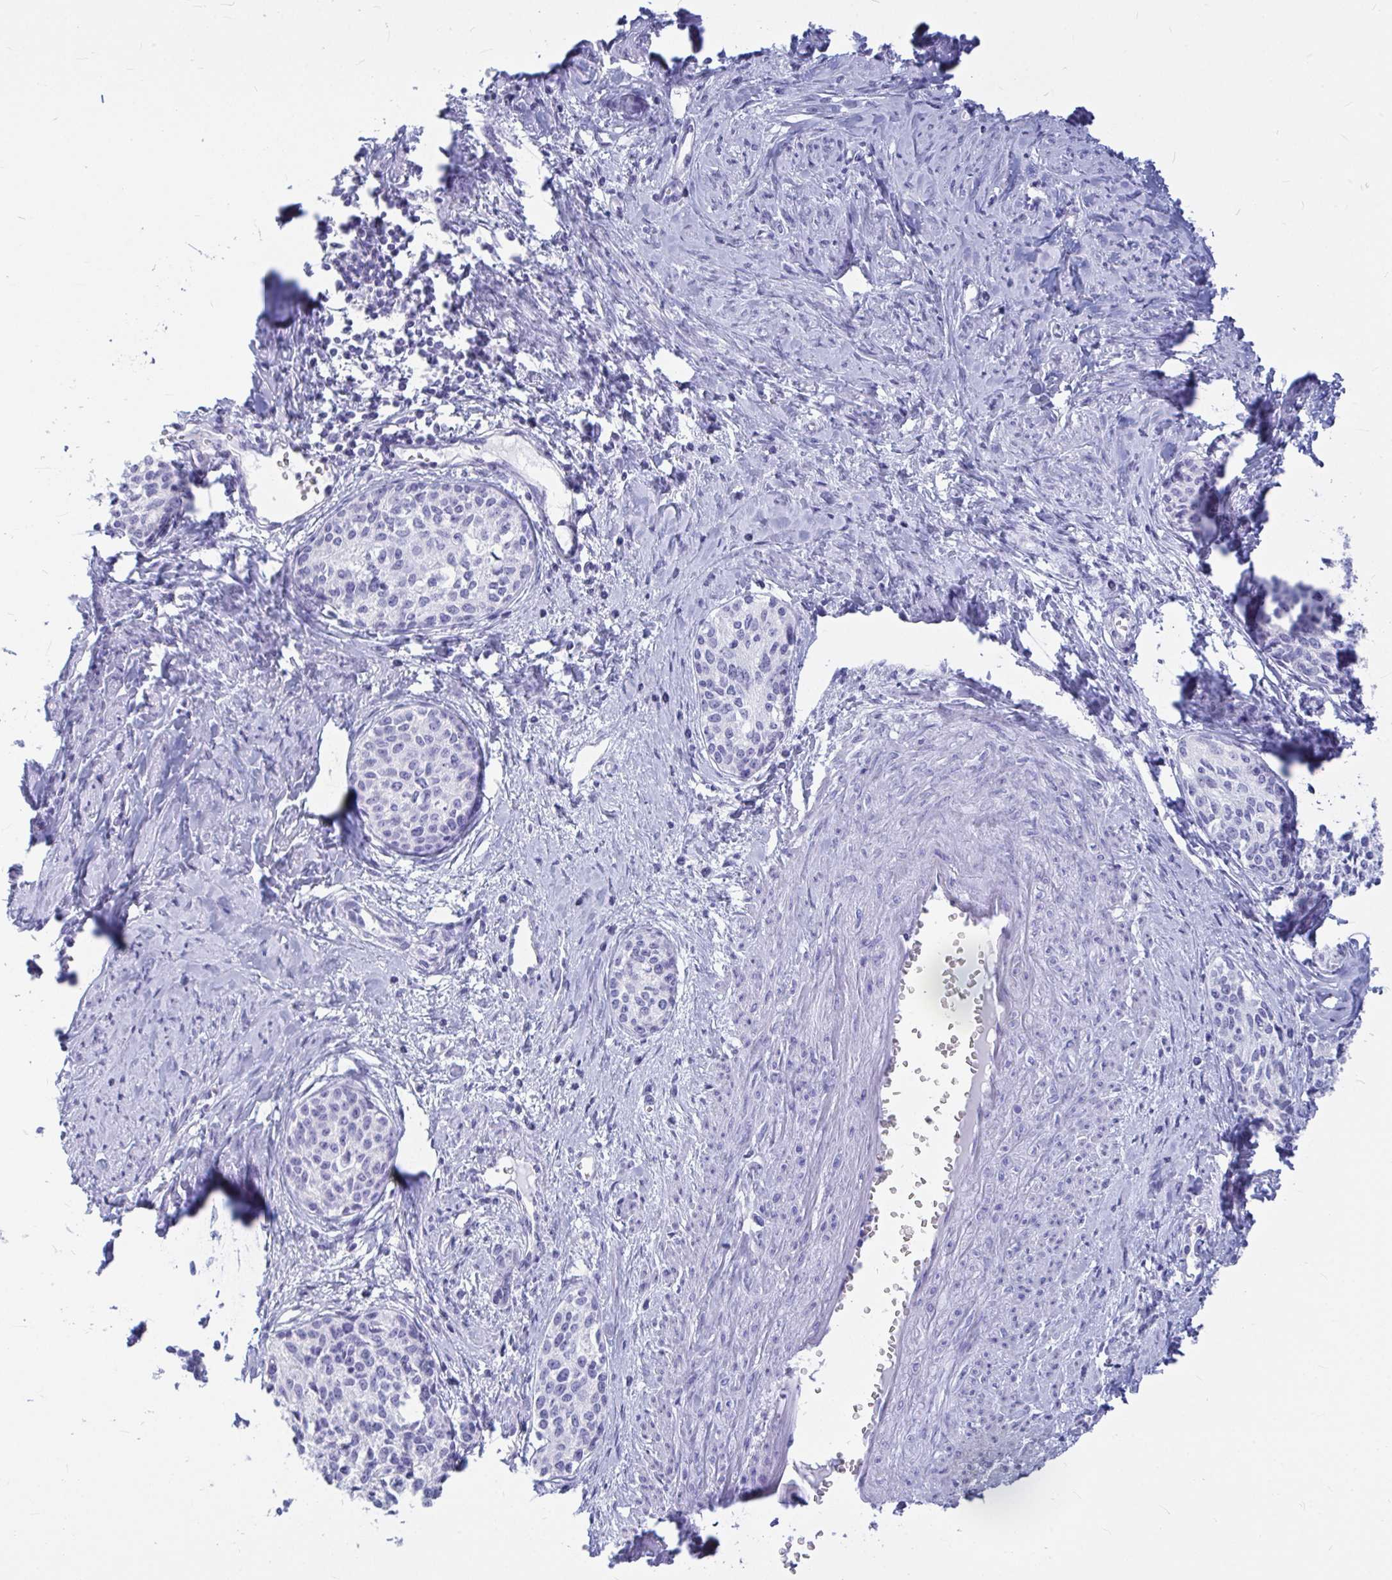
{"staining": {"intensity": "negative", "quantity": "none", "location": "none"}, "tissue": "cervical cancer", "cell_type": "Tumor cells", "image_type": "cancer", "snomed": [{"axis": "morphology", "description": "Squamous cell carcinoma, NOS"}, {"axis": "morphology", "description": "Adenocarcinoma, NOS"}, {"axis": "topography", "description": "Cervix"}], "caption": "Protein analysis of cervical squamous cell carcinoma reveals no significant positivity in tumor cells. (DAB (3,3'-diaminobenzidine) IHC, high magnification).", "gene": "OR5J2", "patient": {"sex": "female", "age": 52}}